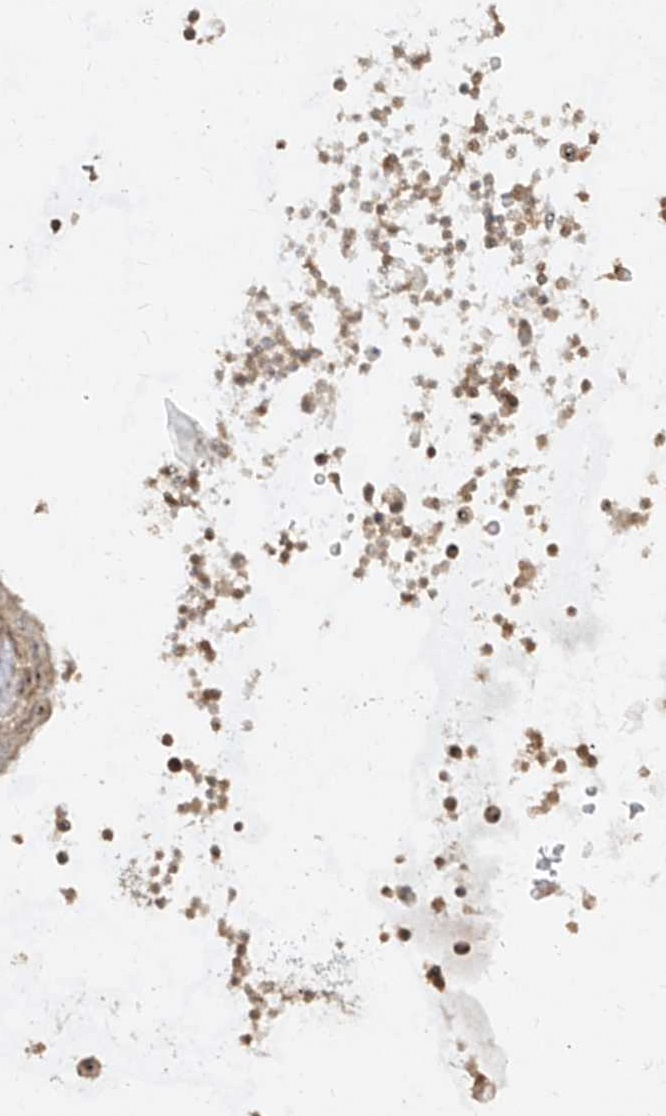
{"staining": {"intensity": "weak", "quantity": ">75%", "location": "cytoplasmic/membranous,nuclear"}, "tissue": "lung cancer", "cell_type": "Tumor cells", "image_type": "cancer", "snomed": [{"axis": "morphology", "description": "Adenocarcinoma, NOS"}, {"axis": "topography", "description": "Lung"}], "caption": "Weak cytoplasmic/membranous and nuclear protein staining is present in approximately >75% of tumor cells in lung cancer.", "gene": "BYSL", "patient": {"sex": "female", "age": 70}}